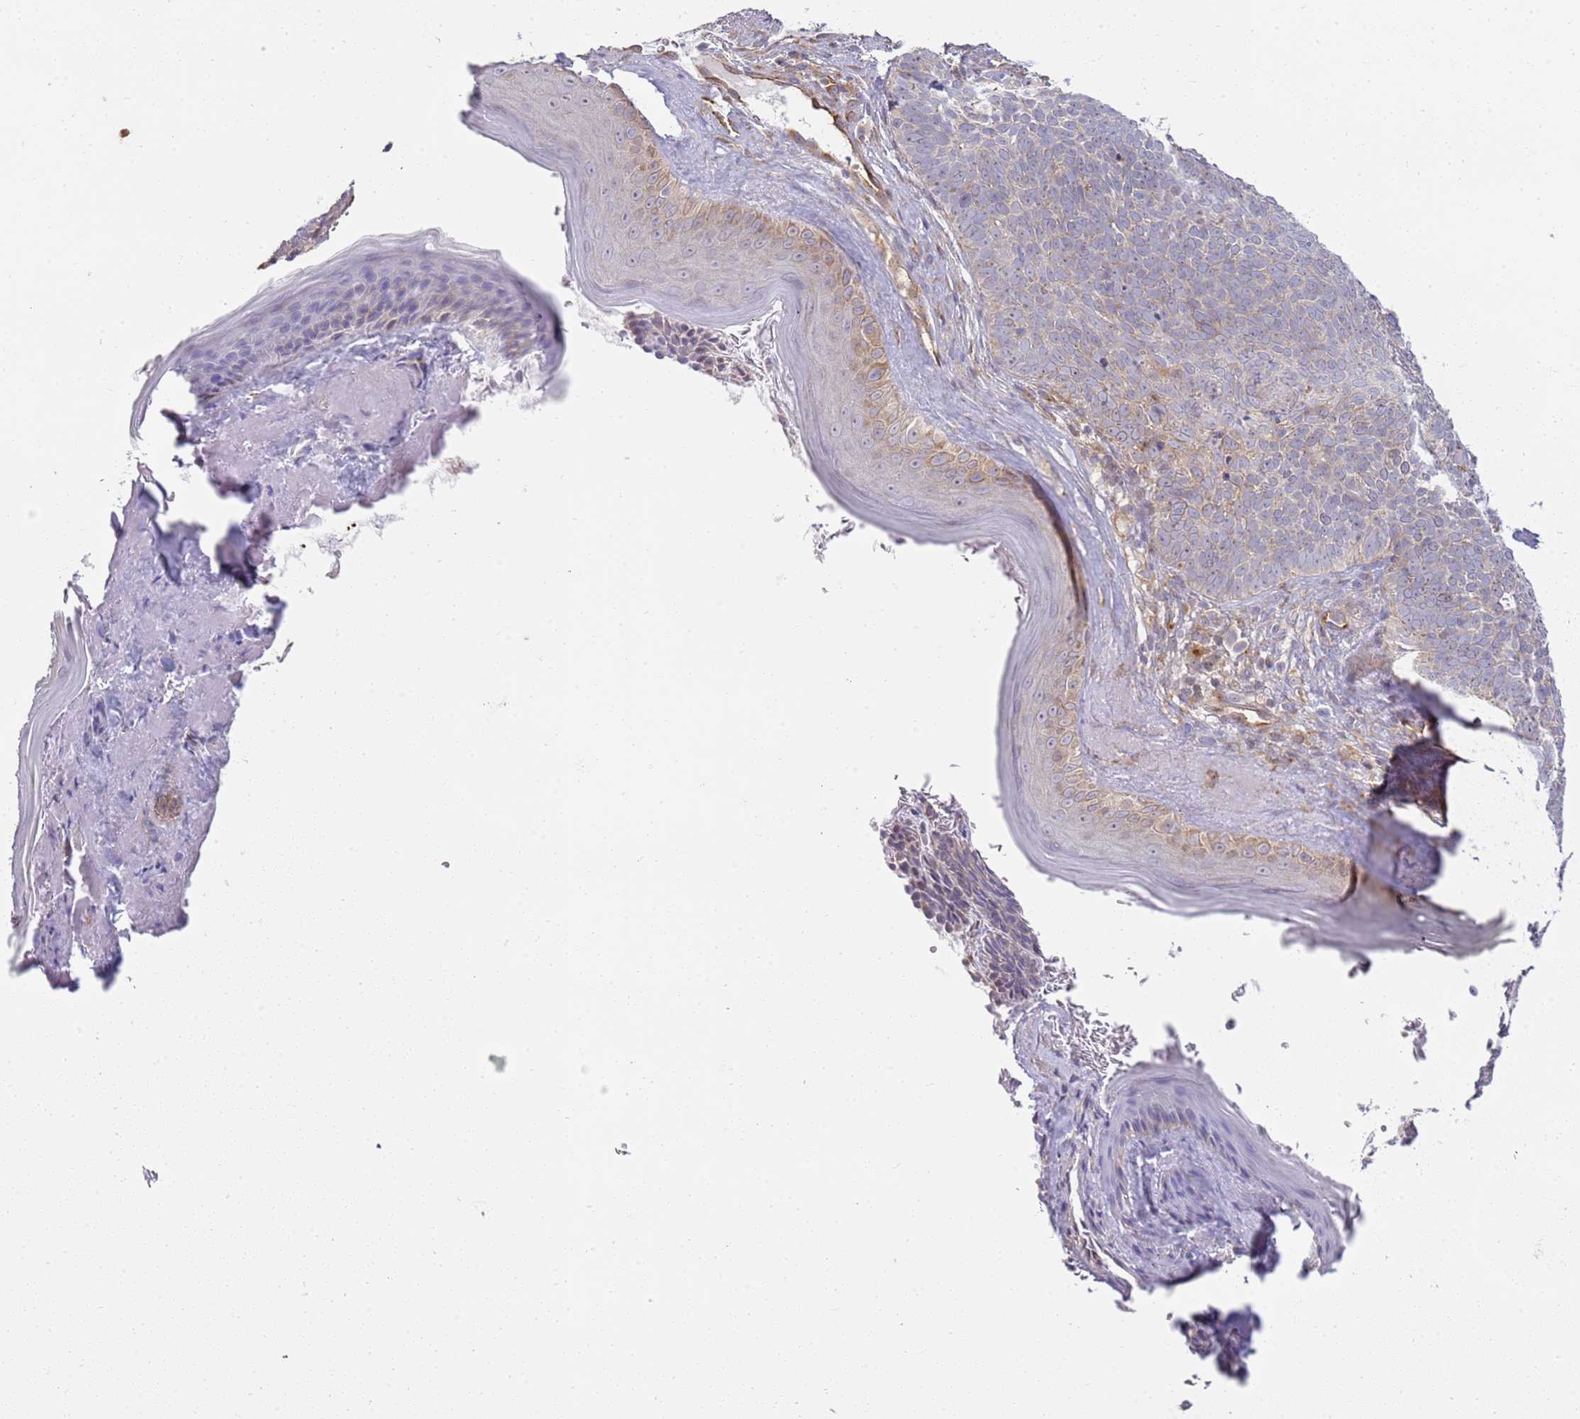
{"staining": {"intensity": "weak", "quantity": "<25%", "location": "cytoplasmic/membranous"}, "tissue": "skin cancer", "cell_type": "Tumor cells", "image_type": "cancer", "snomed": [{"axis": "morphology", "description": "Basal cell carcinoma"}, {"axis": "topography", "description": "Skin"}], "caption": "The immunohistochemistry image has no significant positivity in tumor cells of skin basal cell carcinoma tissue.", "gene": "GRAP", "patient": {"sex": "male", "age": 85}}